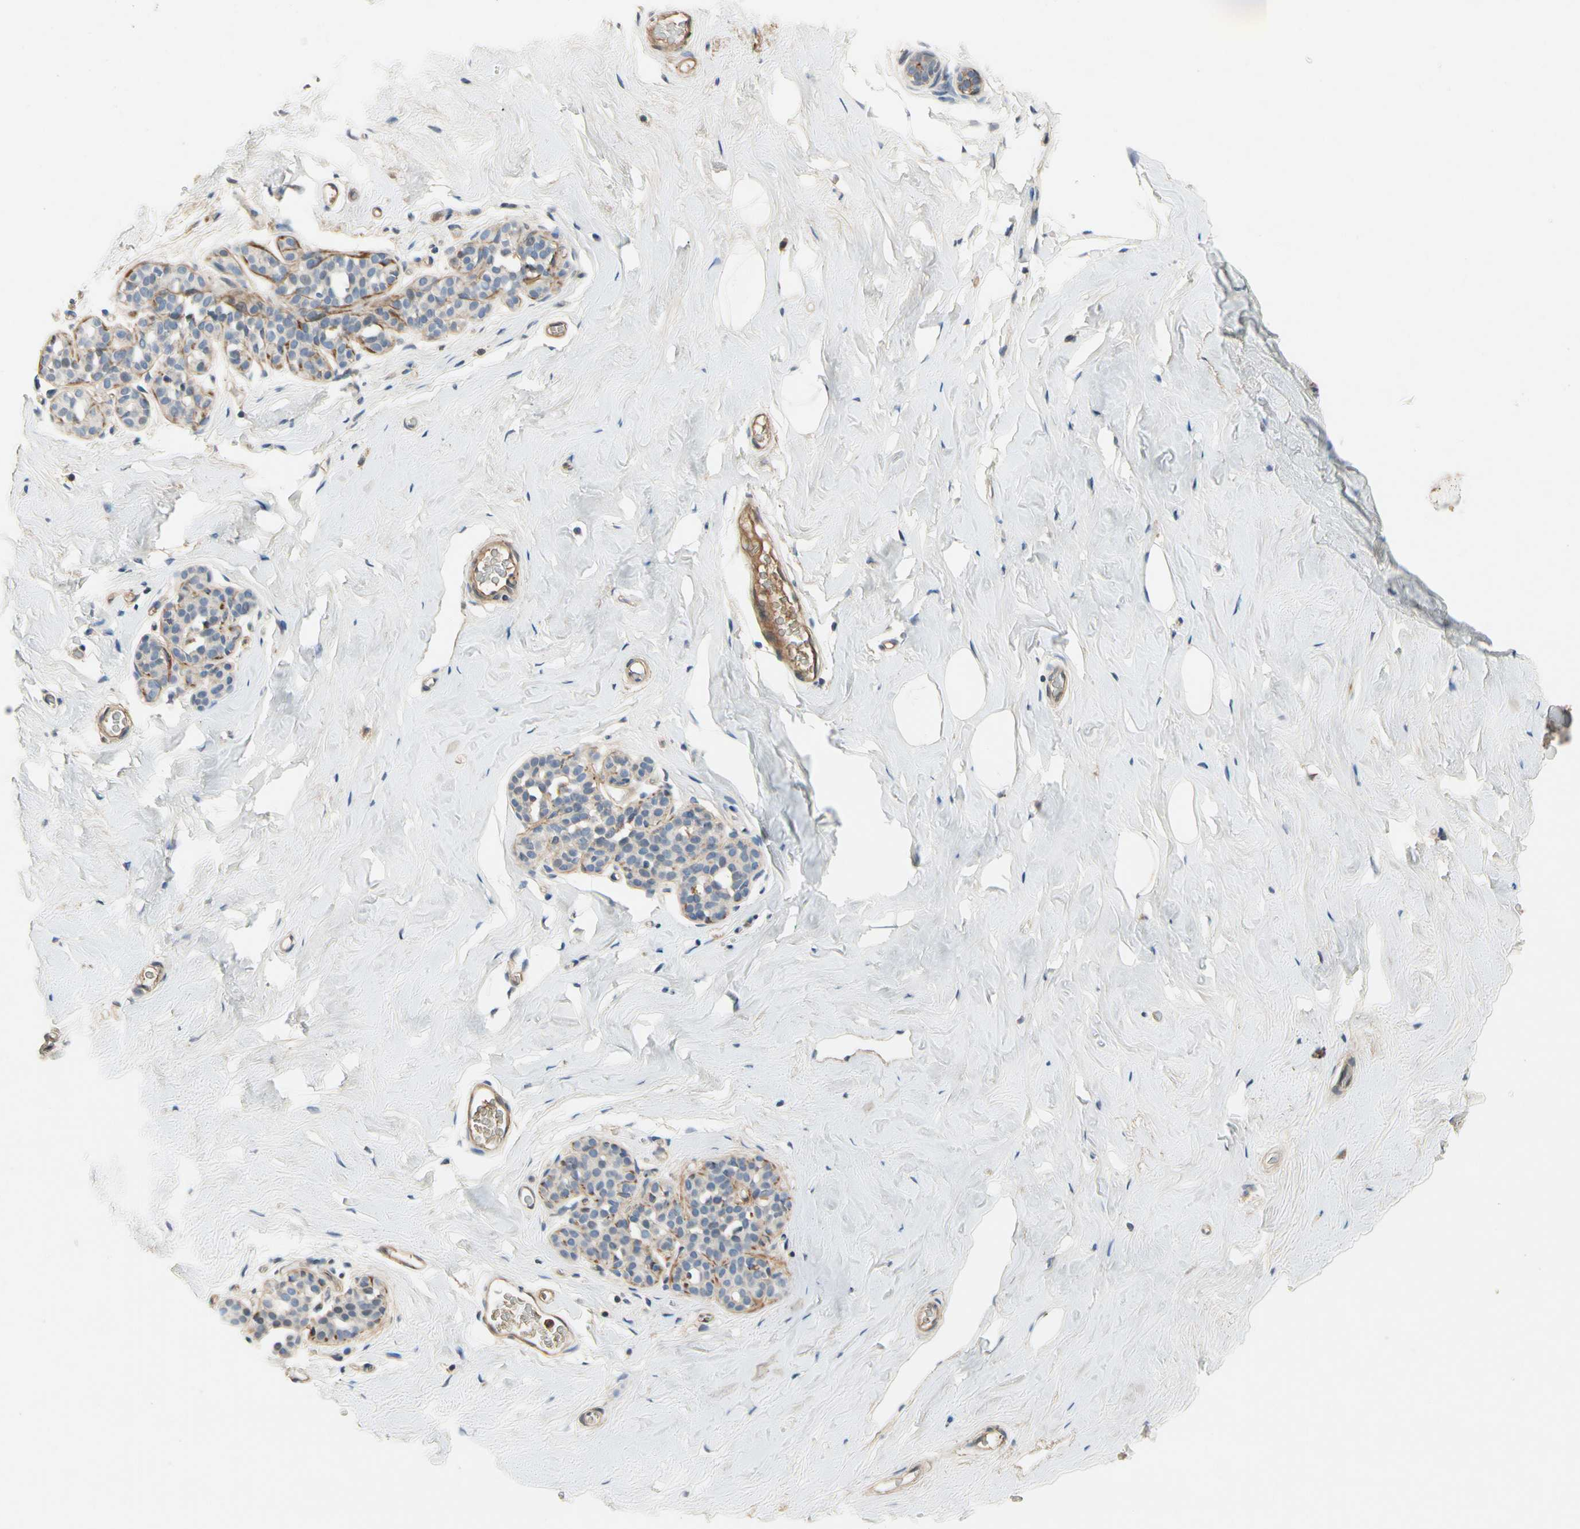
{"staining": {"intensity": "negative", "quantity": "none", "location": "none"}, "tissue": "breast", "cell_type": "Adipocytes", "image_type": "normal", "snomed": [{"axis": "morphology", "description": "Normal tissue, NOS"}, {"axis": "topography", "description": "Breast"}], "caption": "High magnification brightfield microscopy of benign breast stained with DAB (brown) and counterstained with hematoxylin (blue): adipocytes show no significant expression.", "gene": "CRTAC1", "patient": {"sex": "female", "age": 75}}